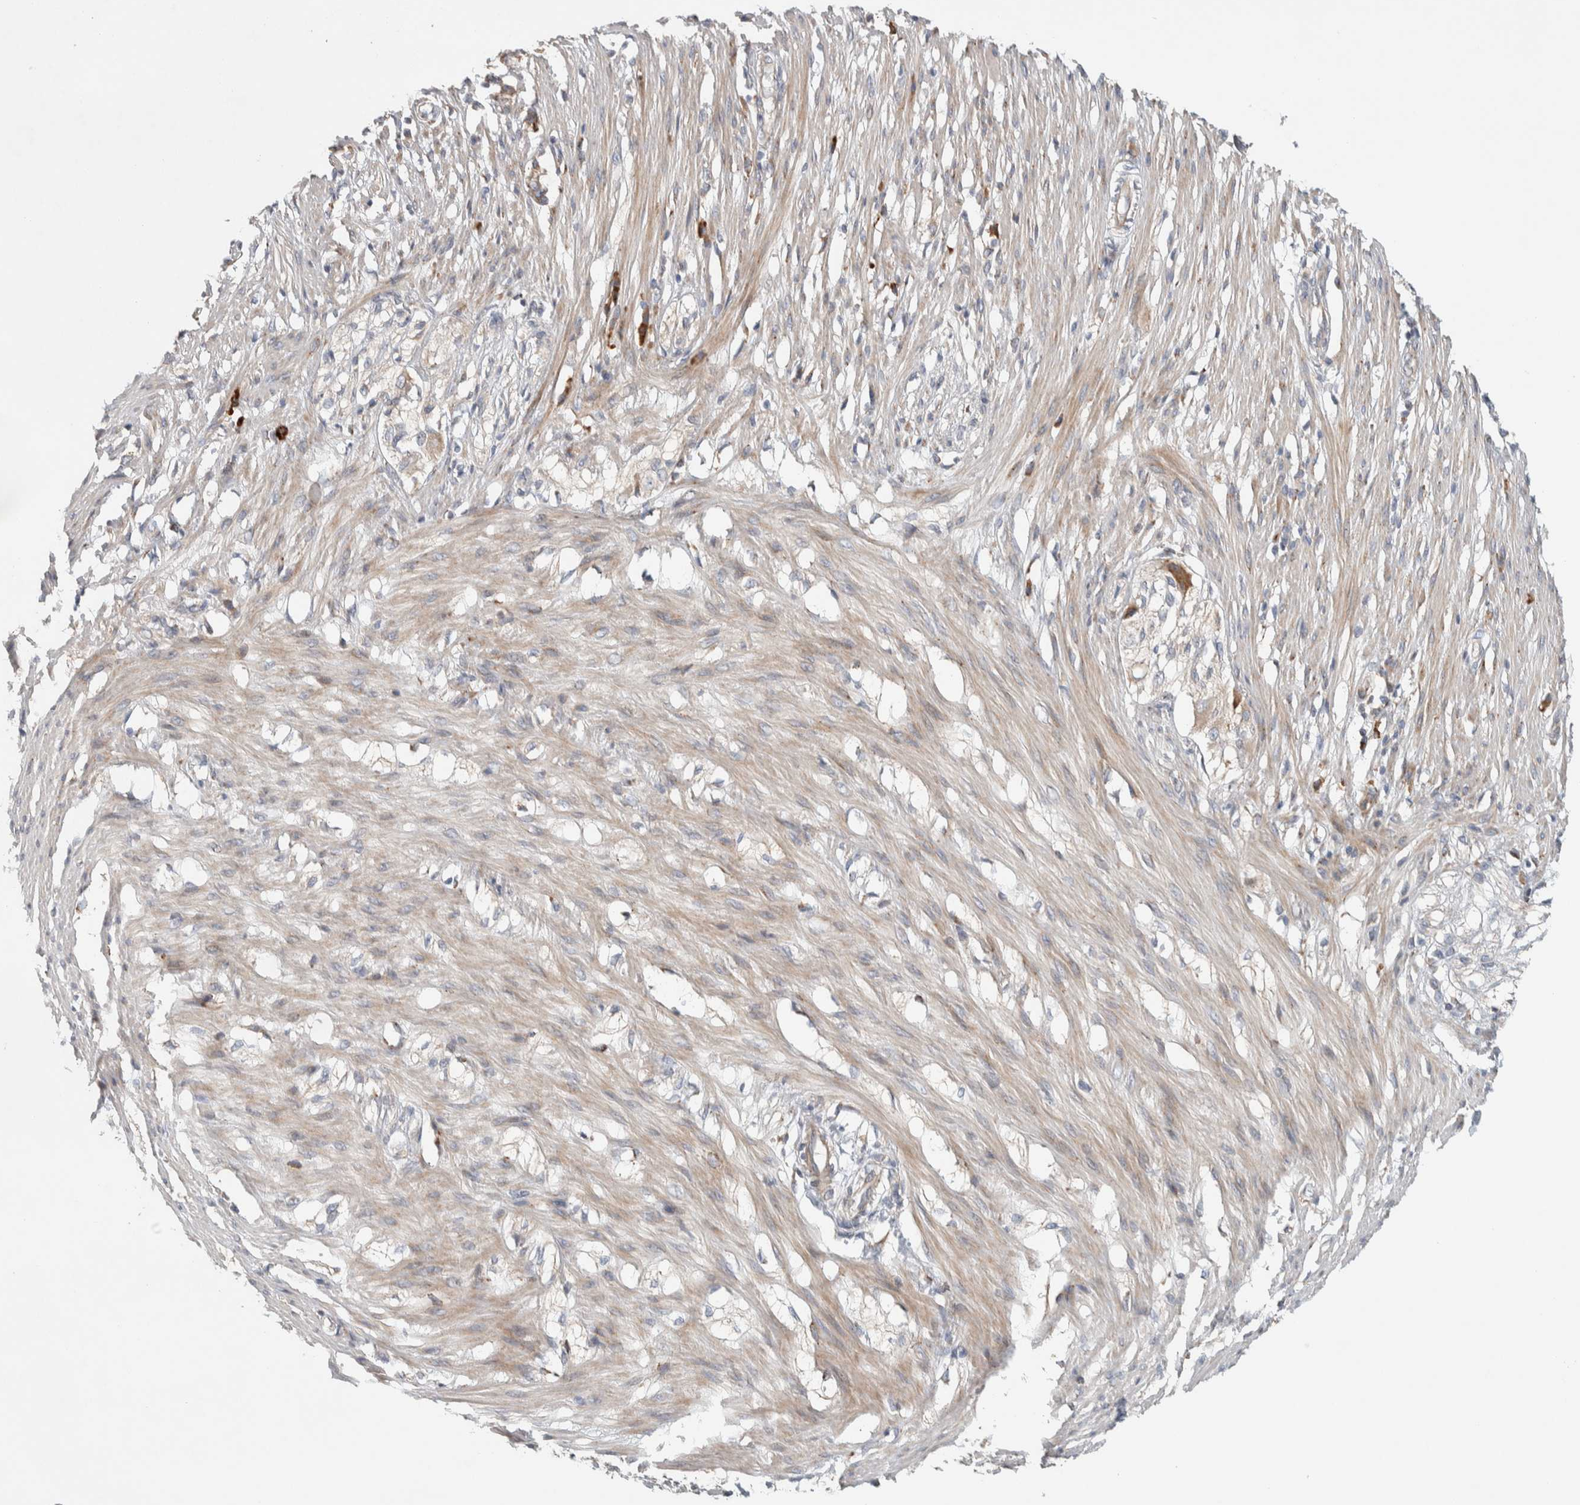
{"staining": {"intensity": "weak", "quantity": ">75%", "location": "cytoplasmic/membranous"}, "tissue": "smooth muscle", "cell_type": "Smooth muscle cells", "image_type": "normal", "snomed": [{"axis": "morphology", "description": "Normal tissue, NOS"}, {"axis": "morphology", "description": "Adenocarcinoma, NOS"}, {"axis": "topography", "description": "Smooth muscle"}, {"axis": "topography", "description": "Colon"}], "caption": "This image displays IHC staining of benign human smooth muscle, with low weak cytoplasmic/membranous expression in about >75% of smooth muscle cells.", "gene": "ADCY8", "patient": {"sex": "male", "age": 14}}